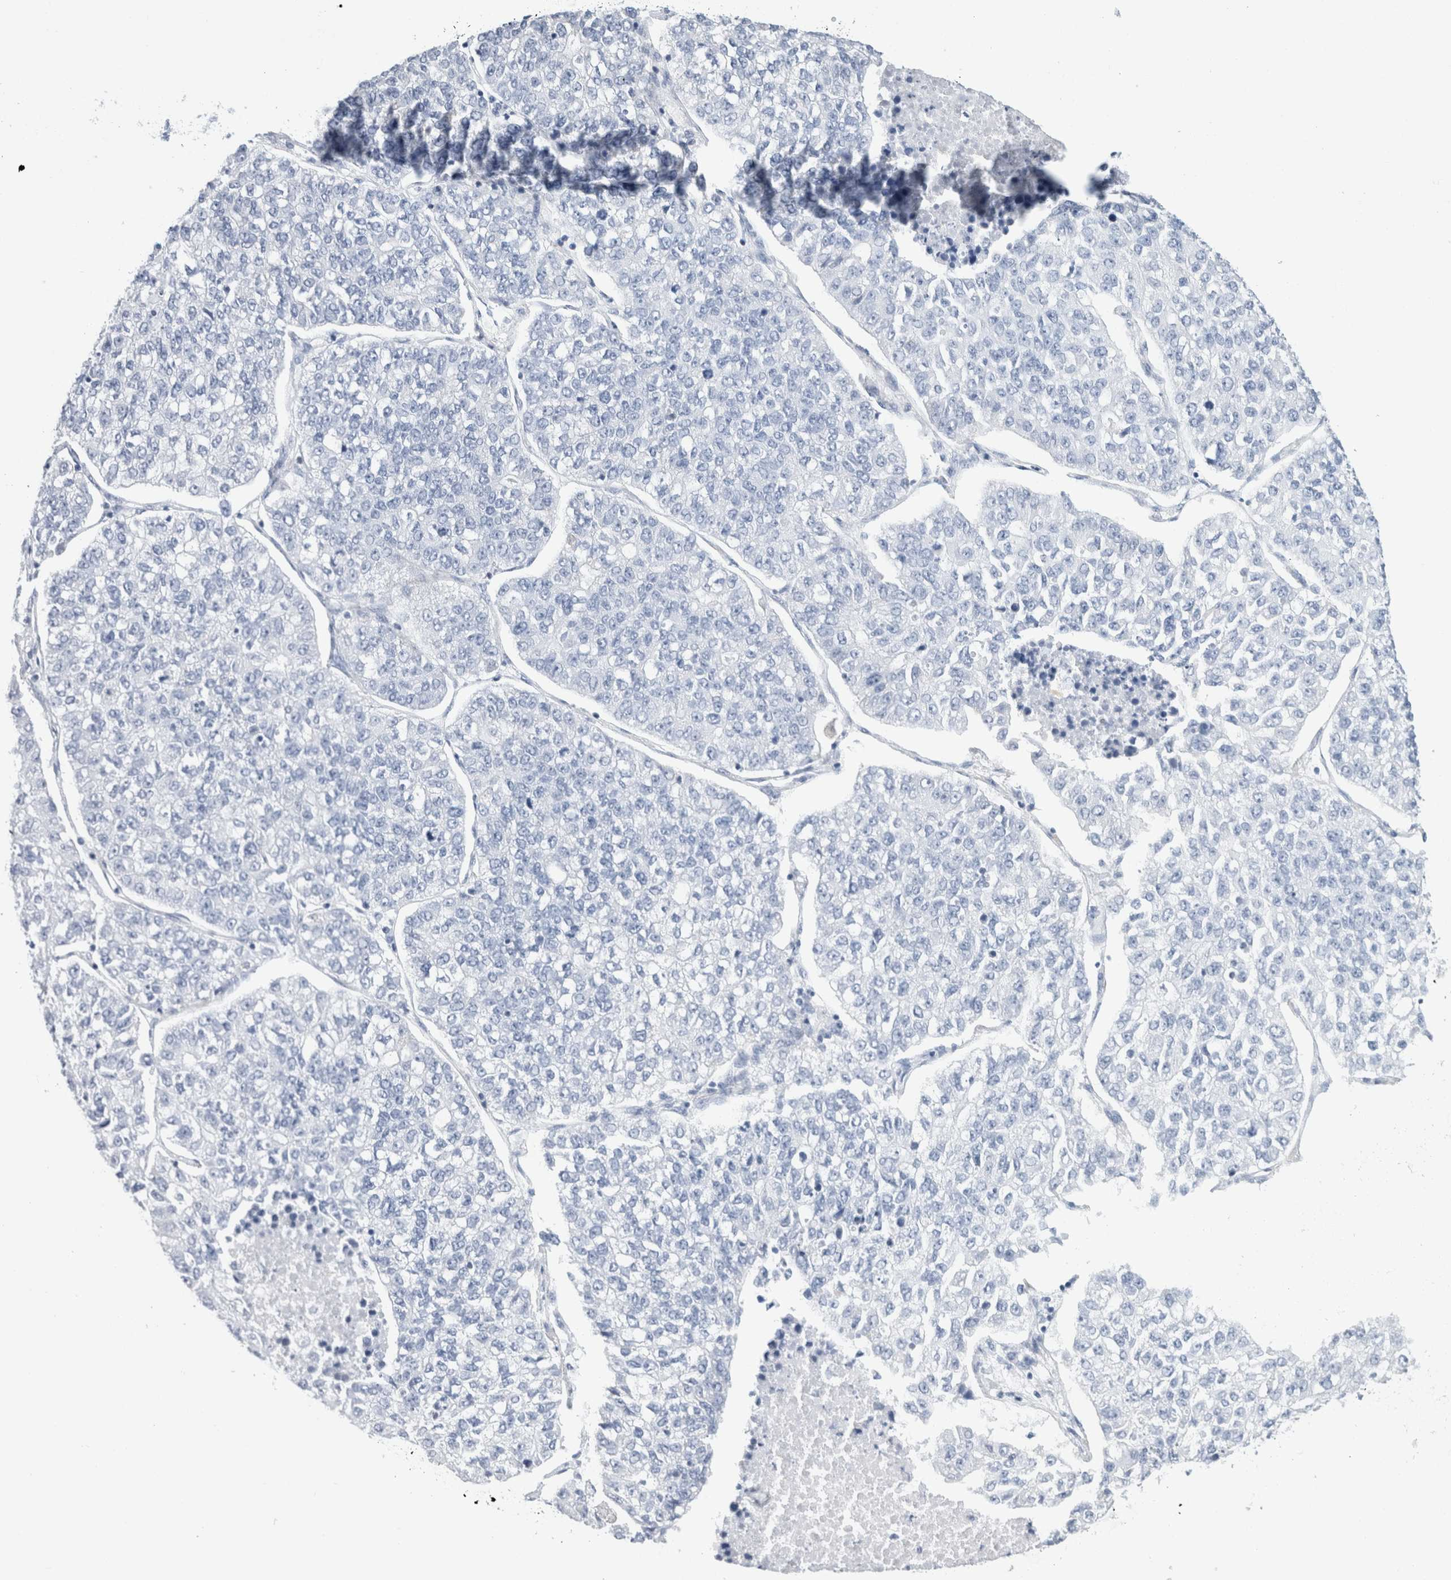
{"staining": {"intensity": "negative", "quantity": "none", "location": "none"}, "tissue": "lung cancer", "cell_type": "Tumor cells", "image_type": "cancer", "snomed": [{"axis": "morphology", "description": "Adenocarcinoma, NOS"}, {"axis": "topography", "description": "Lung"}], "caption": "This is an immunohistochemistry micrograph of lung cancer. There is no positivity in tumor cells.", "gene": "ECHDC2", "patient": {"sex": "male", "age": 49}}